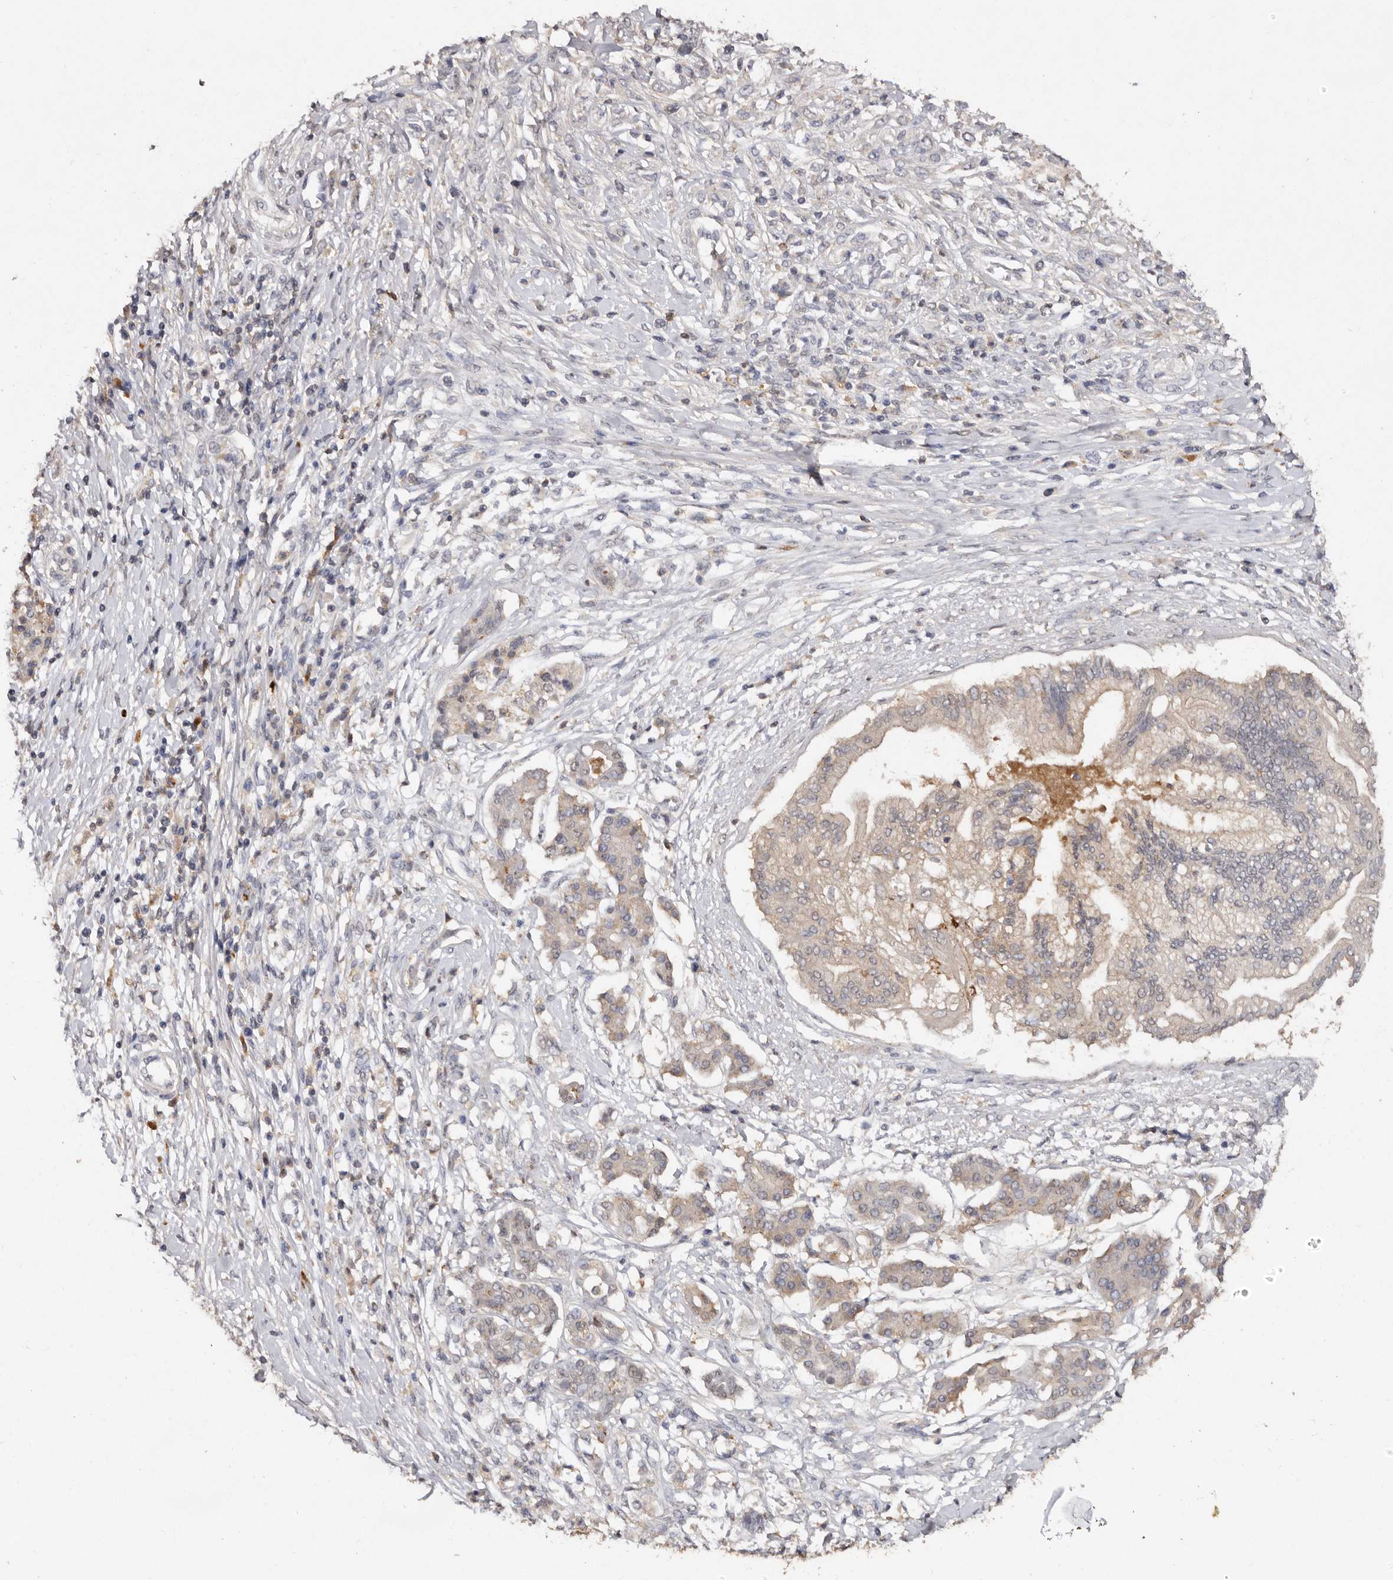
{"staining": {"intensity": "weak", "quantity": "25%-75%", "location": "cytoplasmic/membranous"}, "tissue": "pancreatic cancer", "cell_type": "Tumor cells", "image_type": "cancer", "snomed": [{"axis": "morphology", "description": "Adenocarcinoma, NOS"}, {"axis": "topography", "description": "Pancreas"}], "caption": "Pancreatic cancer stained for a protein displays weak cytoplasmic/membranous positivity in tumor cells.", "gene": "EDEM1", "patient": {"sex": "female", "age": 56}}